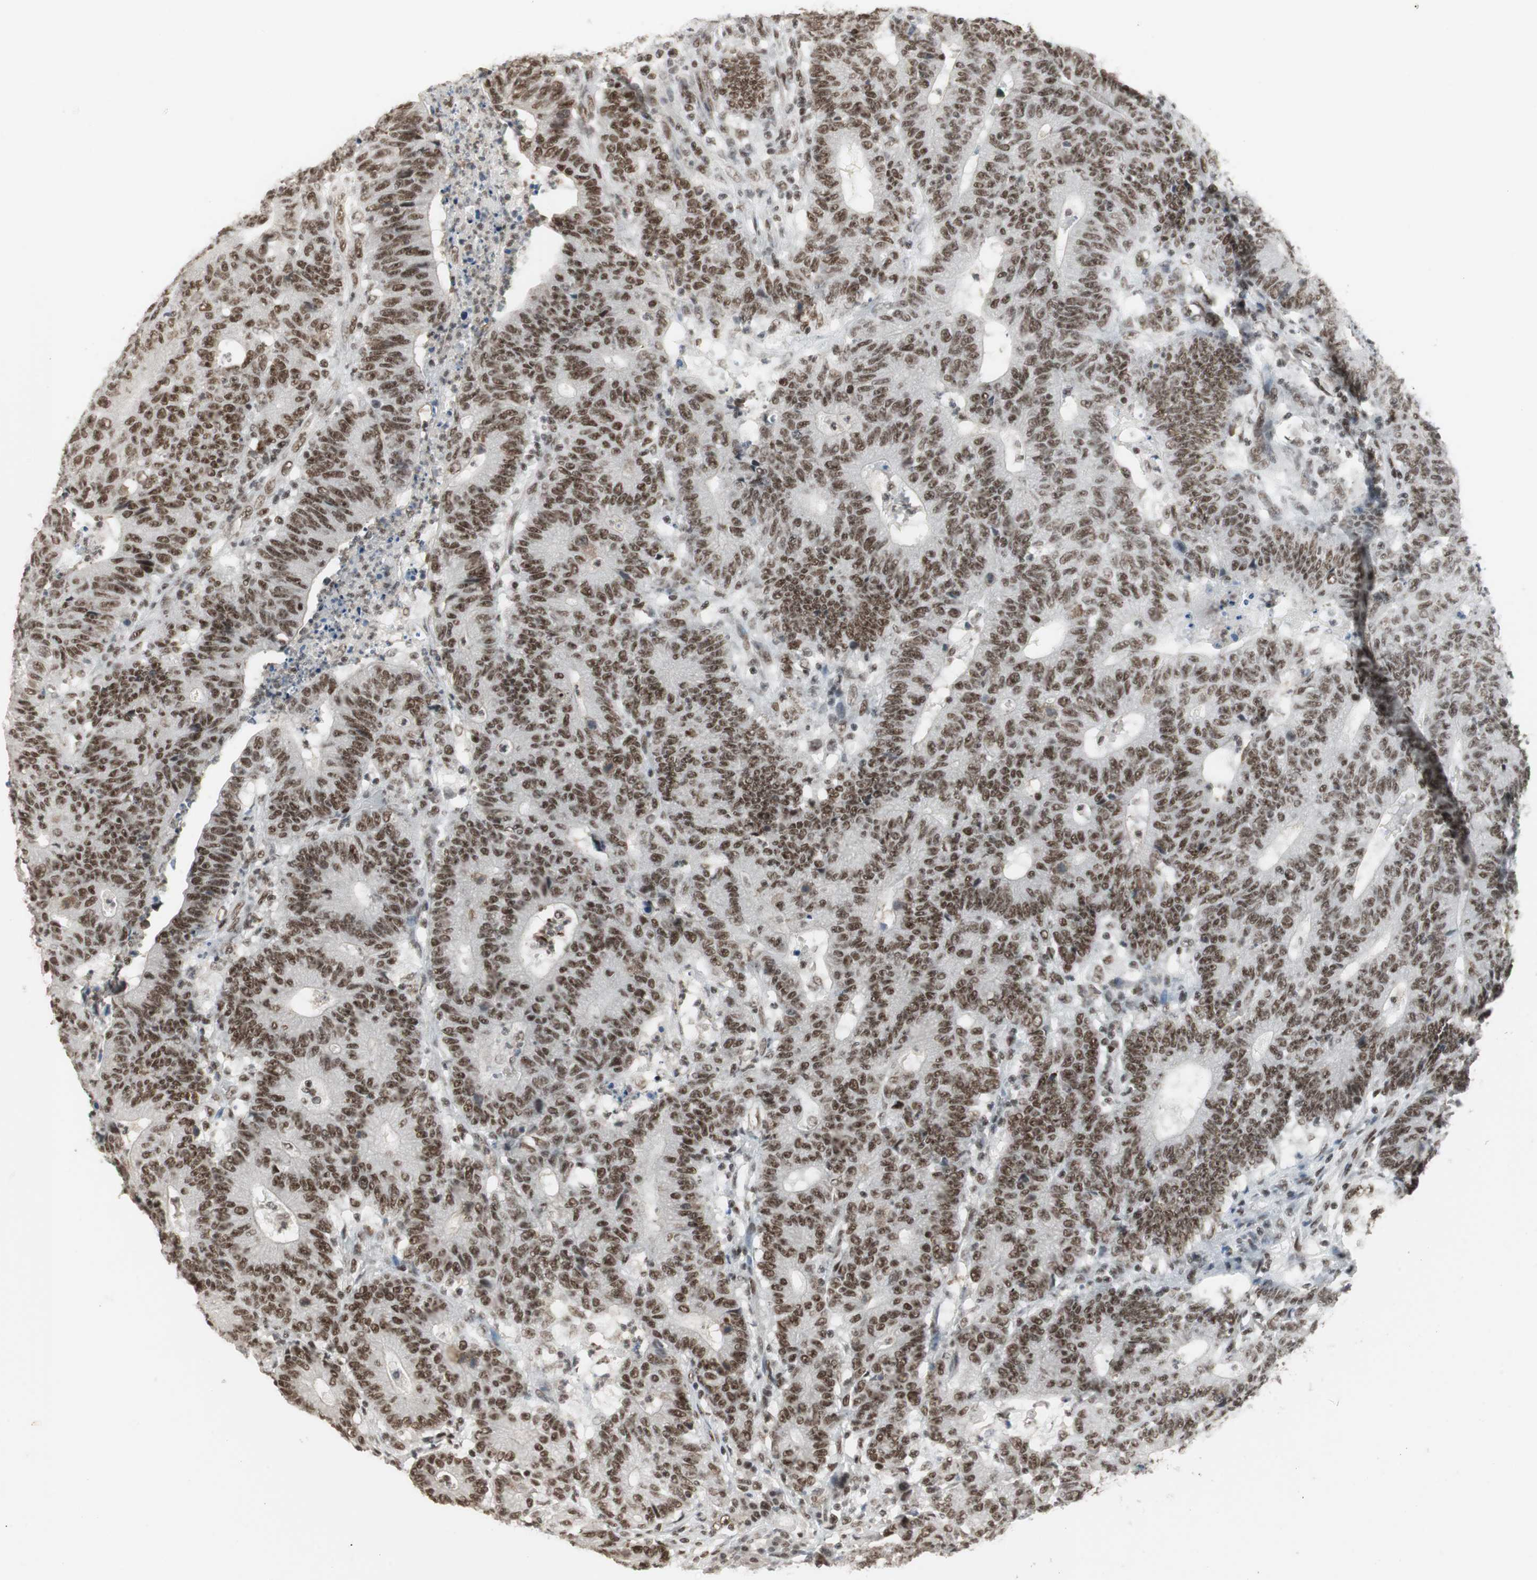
{"staining": {"intensity": "strong", "quantity": ">75%", "location": "nuclear"}, "tissue": "colorectal cancer", "cell_type": "Tumor cells", "image_type": "cancer", "snomed": [{"axis": "morphology", "description": "Normal tissue, NOS"}, {"axis": "morphology", "description": "Adenocarcinoma, NOS"}, {"axis": "topography", "description": "Colon"}], "caption": "Immunohistochemistry (DAB) staining of adenocarcinoma (colorectal) shows strong nuclear protein expression in about >75% of tumor cells.", "gene": "RTF1", "patient": {"sex": "female", "age": 75}}